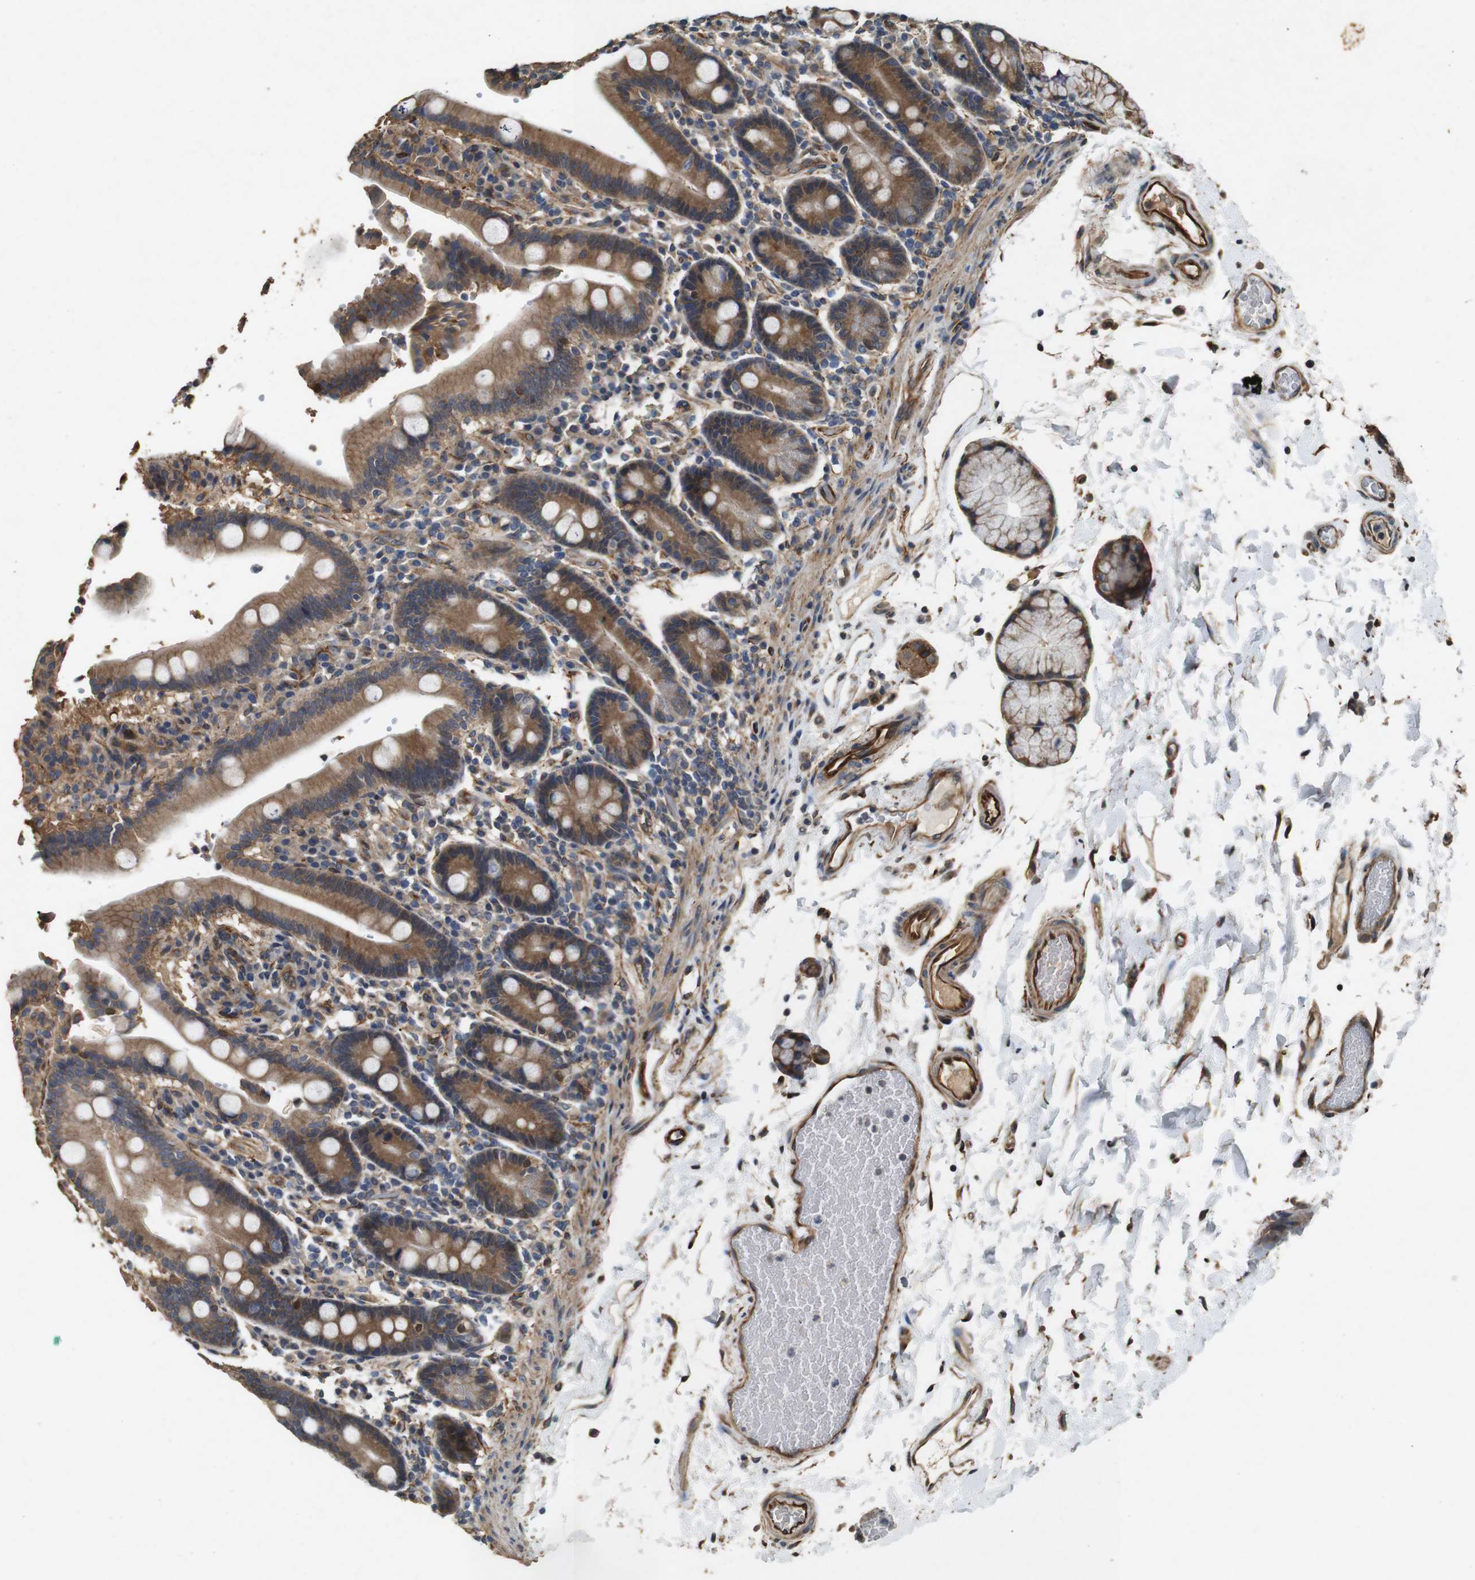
{"staining": {"intensity": "moderate", "quantity": ">75%", "location": "cytoplasmic/membranous"}, "tissue": "duodenum", "cell_type": "Glandular cells", "image_type": "normal", "snomed": [{"axis": "morphology", "description": "Normal tissue, NOS"}, {"axis": "topography", "description": "Small intestine, NOS"}], "caption": "This image shows normal duodenum stained with immunohistochemistry to label a protein in brown. The cytoplasmic/membranous of glandular cells show moderate positivity for the protein. Nuclei are counter-stained blue.", "gene": "CNPY4", "patient": {"sex": "female", "age": 71}}